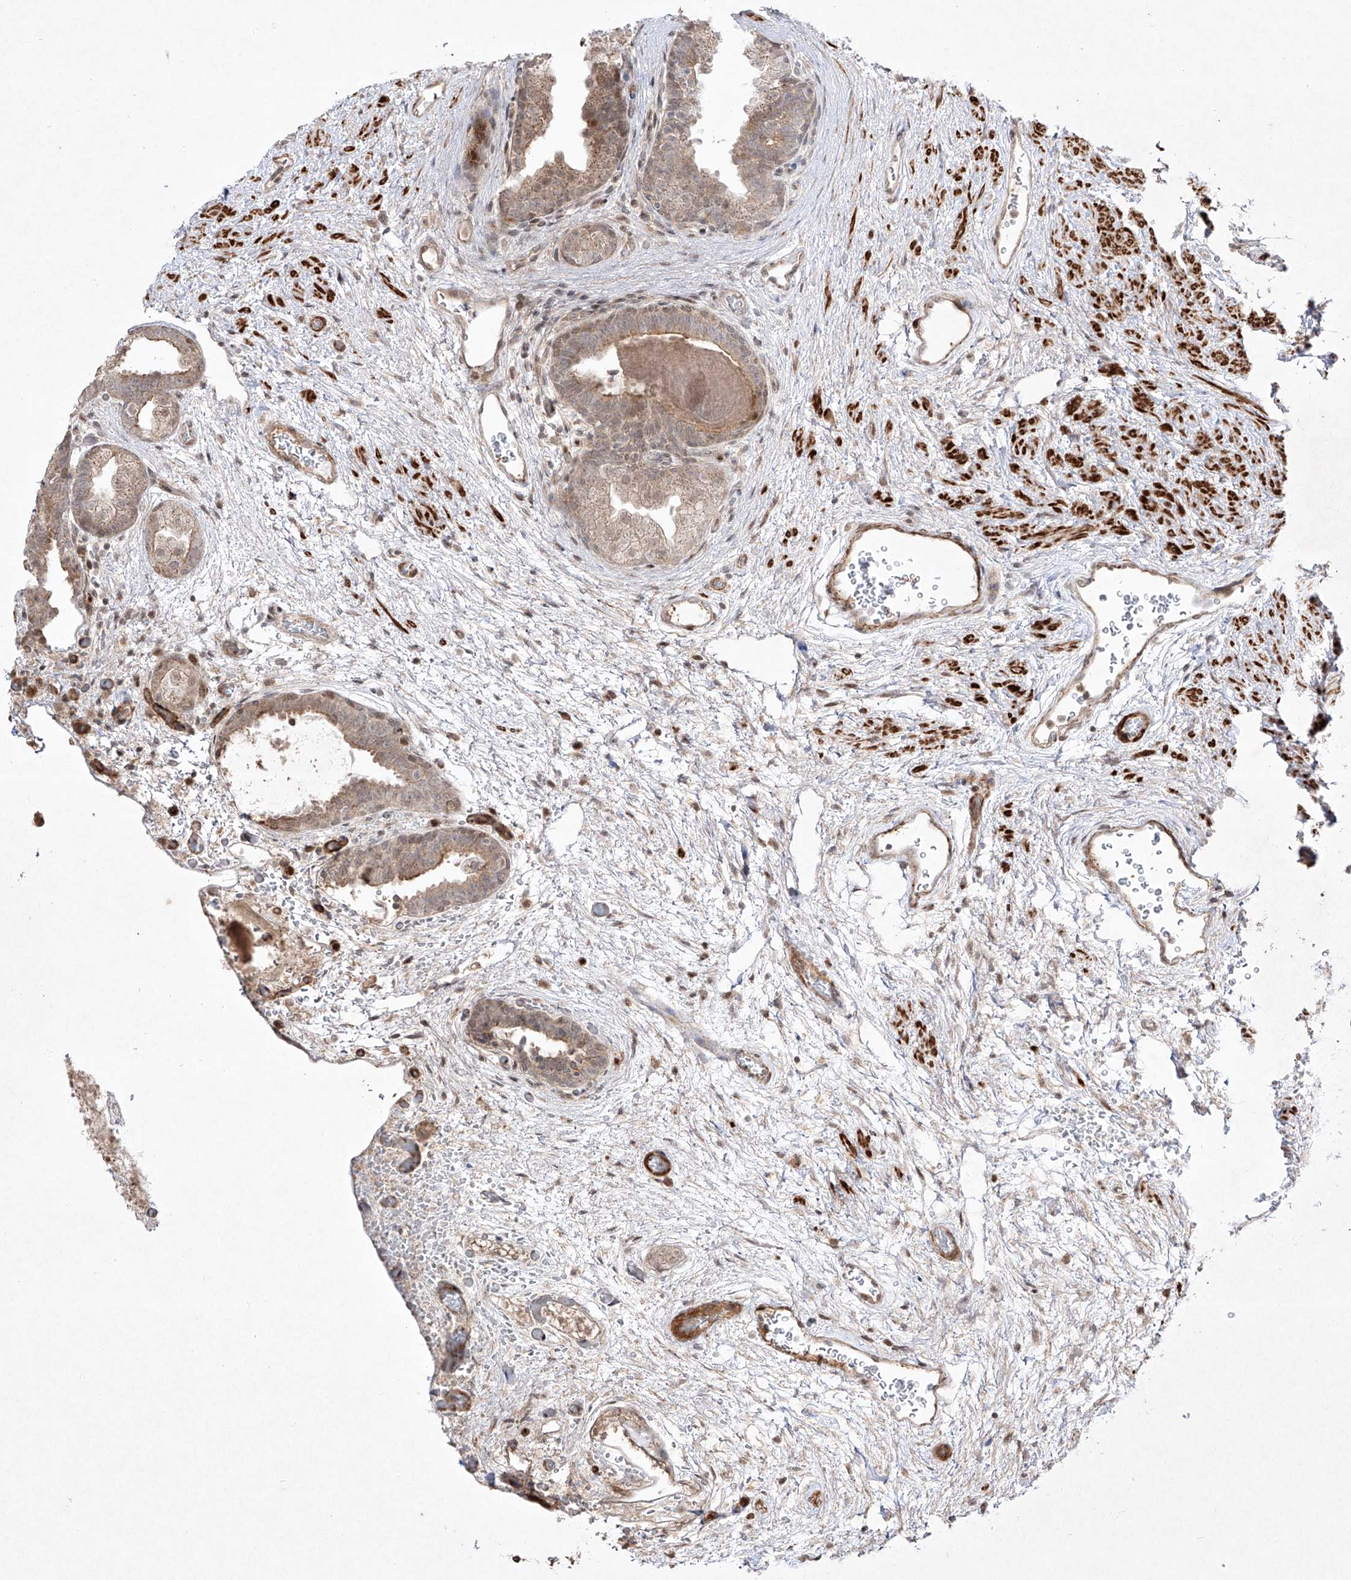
{"staining": {"intensity": "weak", "quantity": "<25%", "location": "cytoplasmic/membranous,nuclear"}, "tissue": "prostate", "cell_type": "Glandular cells", "image_type": "normal", "snomed": [{"axis": "morphology", "description": "Normal tissue, NOS"}, {"axis": "topography", "description": "Prostate"}], "caption": "Glandular cells are negative for brown protein staining in benign prostate. (DAB IHC, high magnification).", "gene": "KDM1B", "patient": {"sex": "male", "age": 48}}